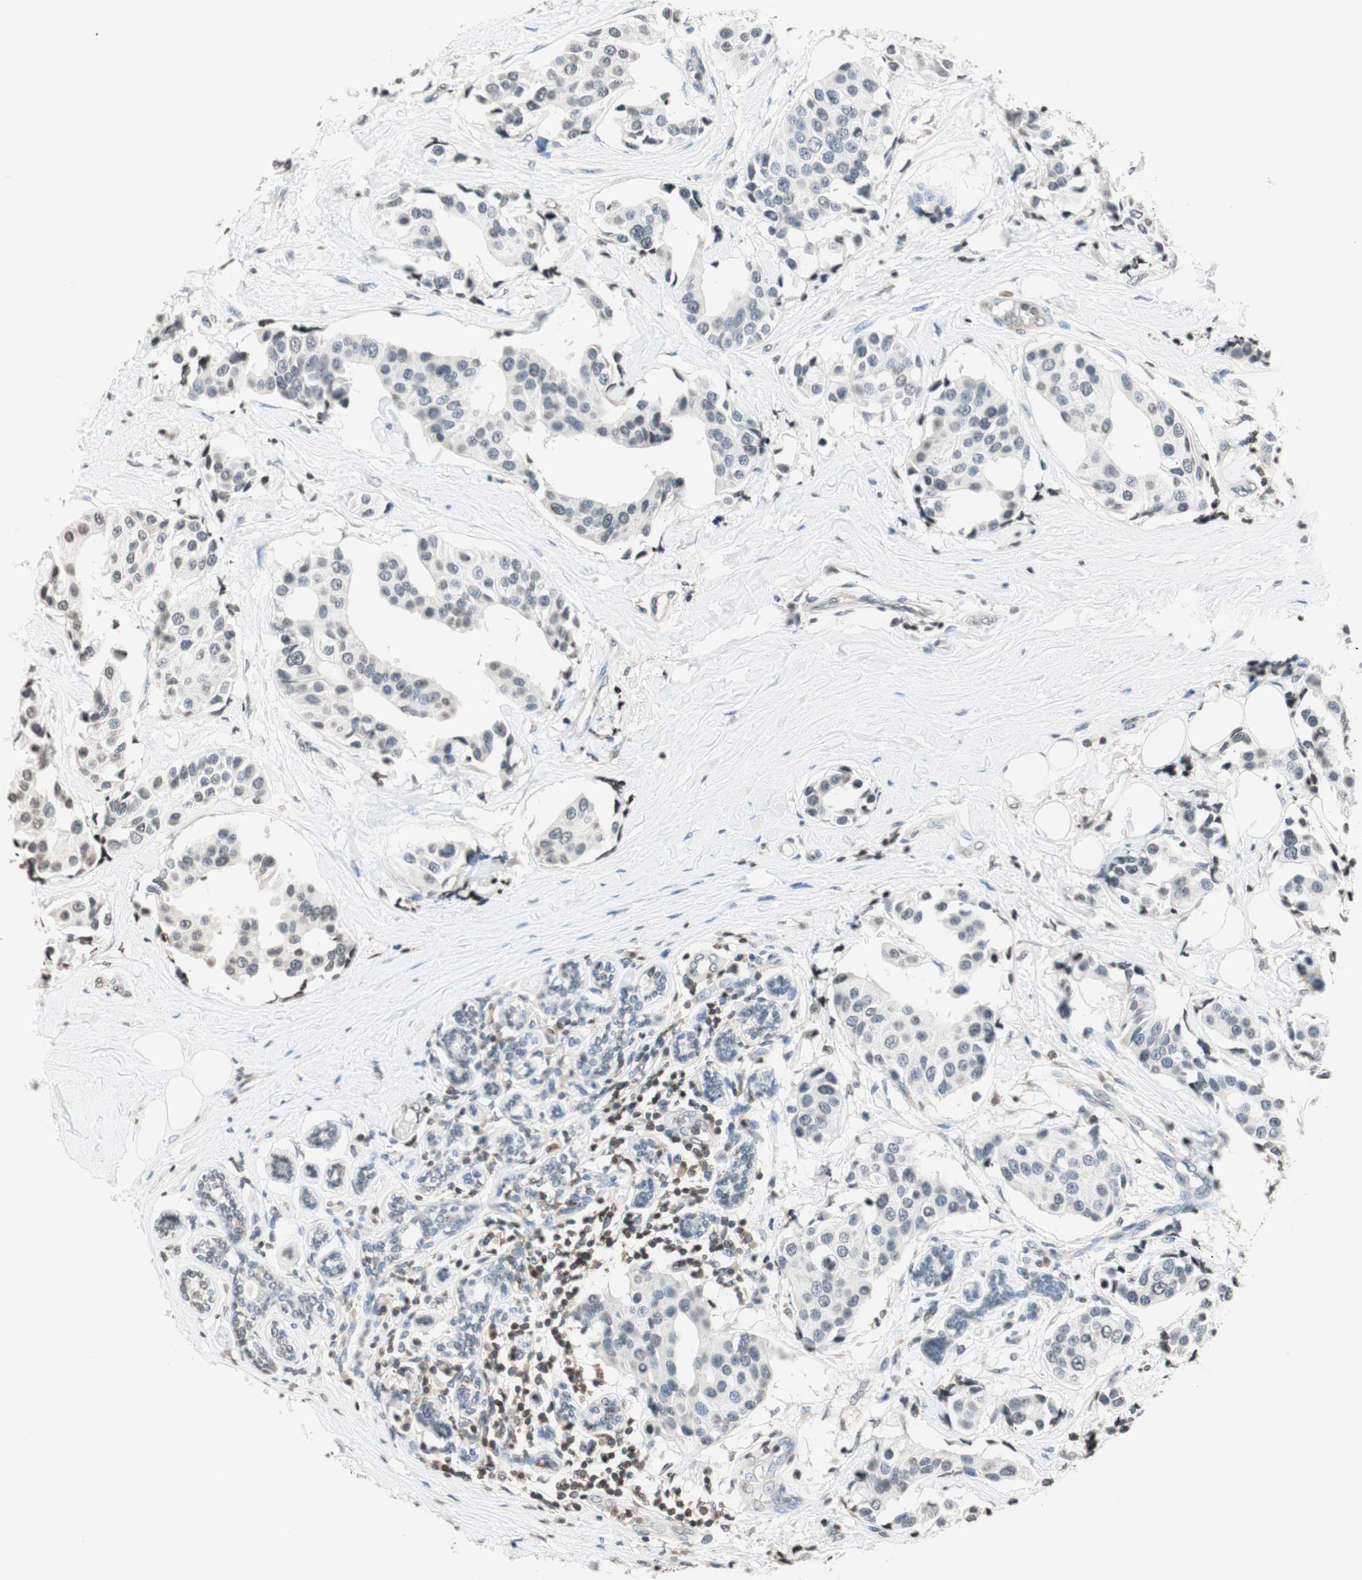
{"staining": {"intensity": "negative", "quantity": "none", "location": "none"}, "tissue": "breast cancer", "cell_type": "Tumor cells", "image_type": "cancer", "snomed": [{"axis": "morphology", "description": "Normal tissue, NOS"}, {"axis": "morphology", "description": "Duct carcinoma"}, {"axis": "topography", "description": "Breast"}], "caption": "Histopathology image shows no protein expression in tumor cells of breast cancer (infiltrating ductal carcinoma) tissue. Brightfield microscopy of IHC stained with DAB (brown) and hematoxylin (blue), captured at high magnification.", "gene": "WIPF1", "patient": {"sex": "female", "age": 39}}